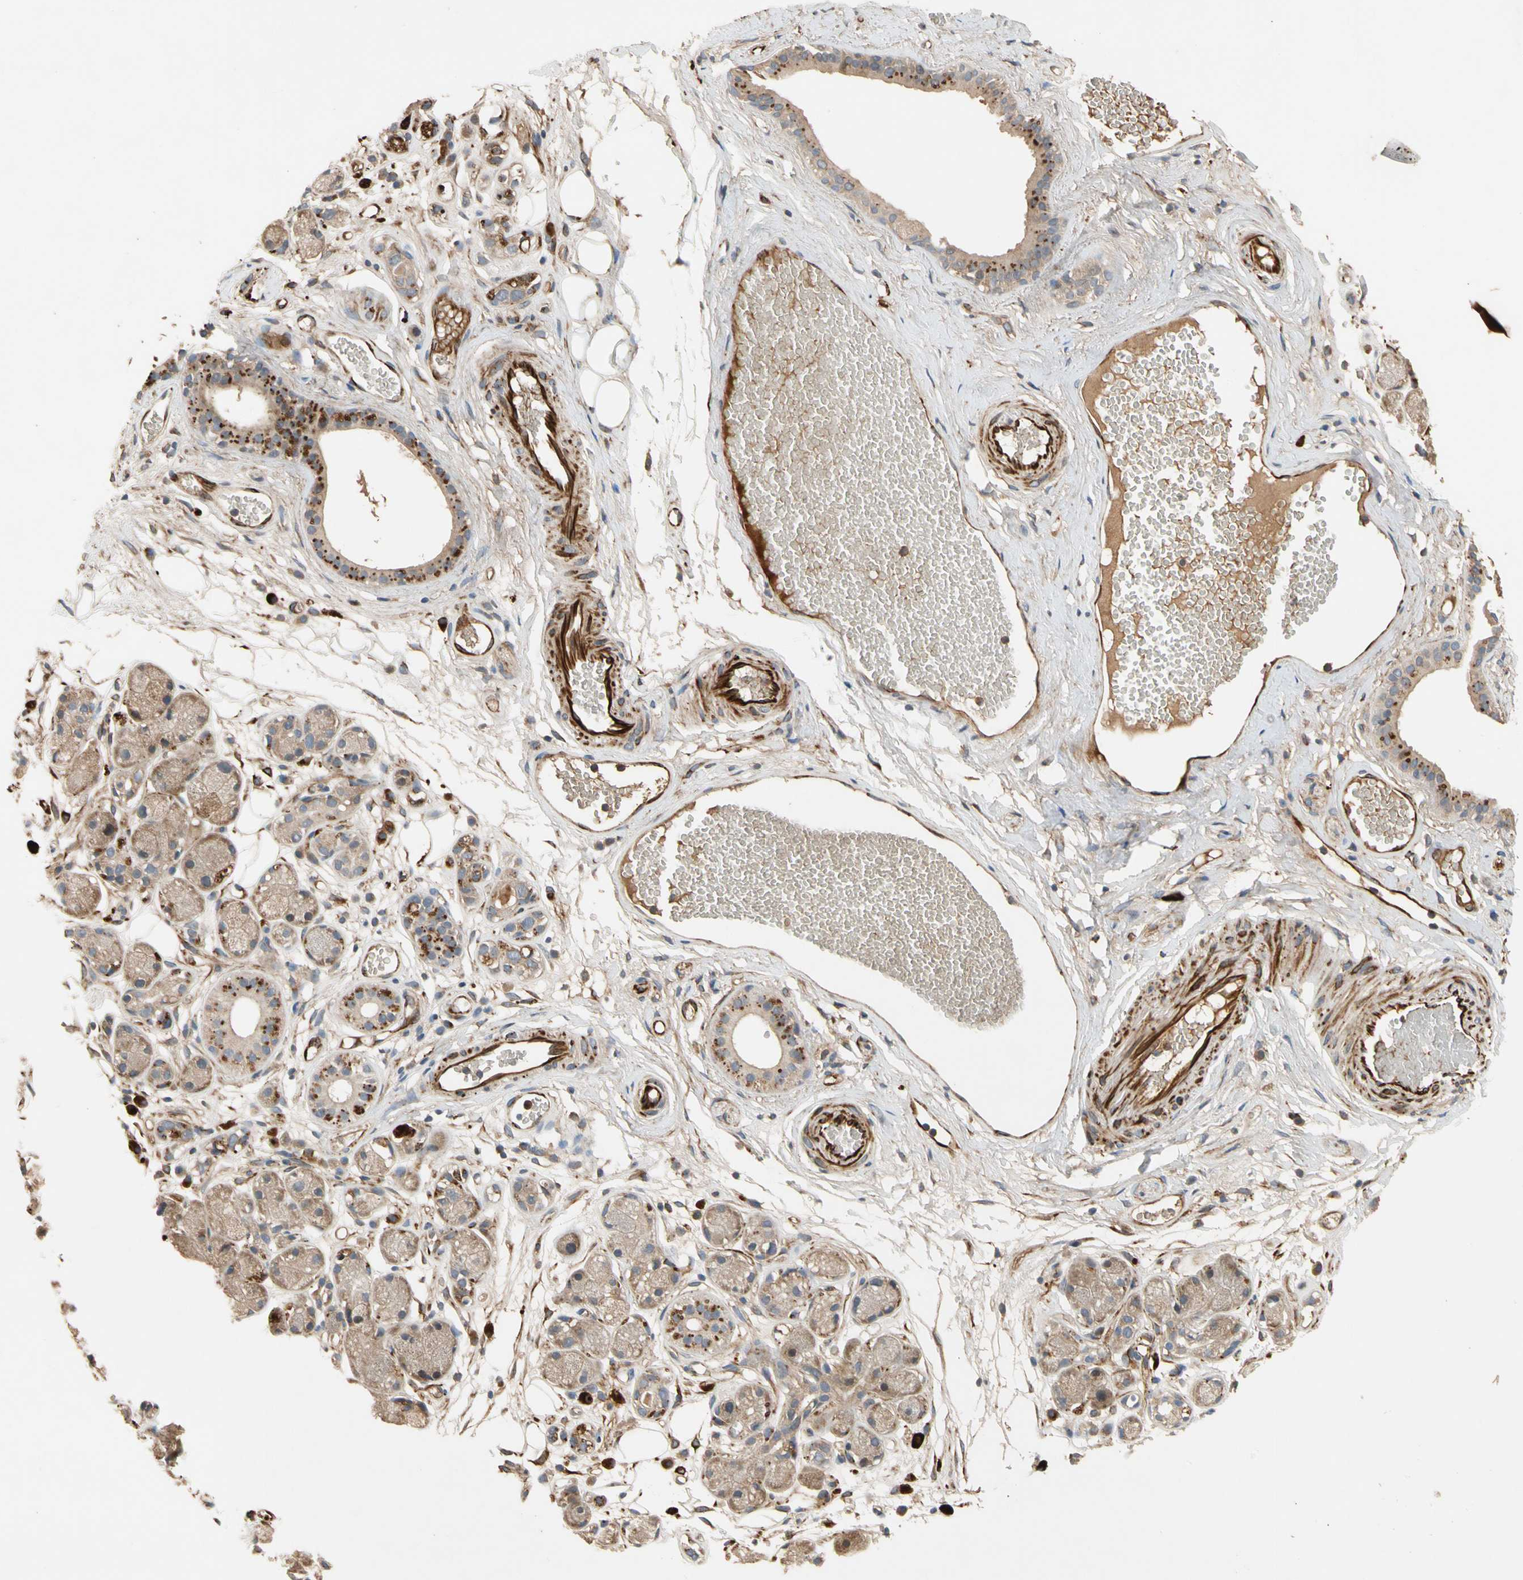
{"staining": {"intensity": "strong", "quantity": ">75%", "location": "cytoplasmic/membranous"}, "tissue": "adipose tissue", "cell_type": "Adipocytes", "image_type": "normal", "snomed": [{"axis": "morphology", "description": "Normal tissue, NOS"}, {"axis": "morphology", "description": "Inflammation, NOS"}, {"axis": "topography", "description": "Vascular tissue"}, {"axis": "topography", "description": "Salivary gland"}], "caption": "IHC image of unremarkable adipose tissue: adipose tissue stained using immunohistochemistry (IHC) shows high levels of strong protein expression localized specifically in the cytoplasmic/membranous of adipocytes, appearing as a cytoplasmic/membranous brown color.", "gene": "FGD6", "patient": {"sex": "female", "age": 75}}